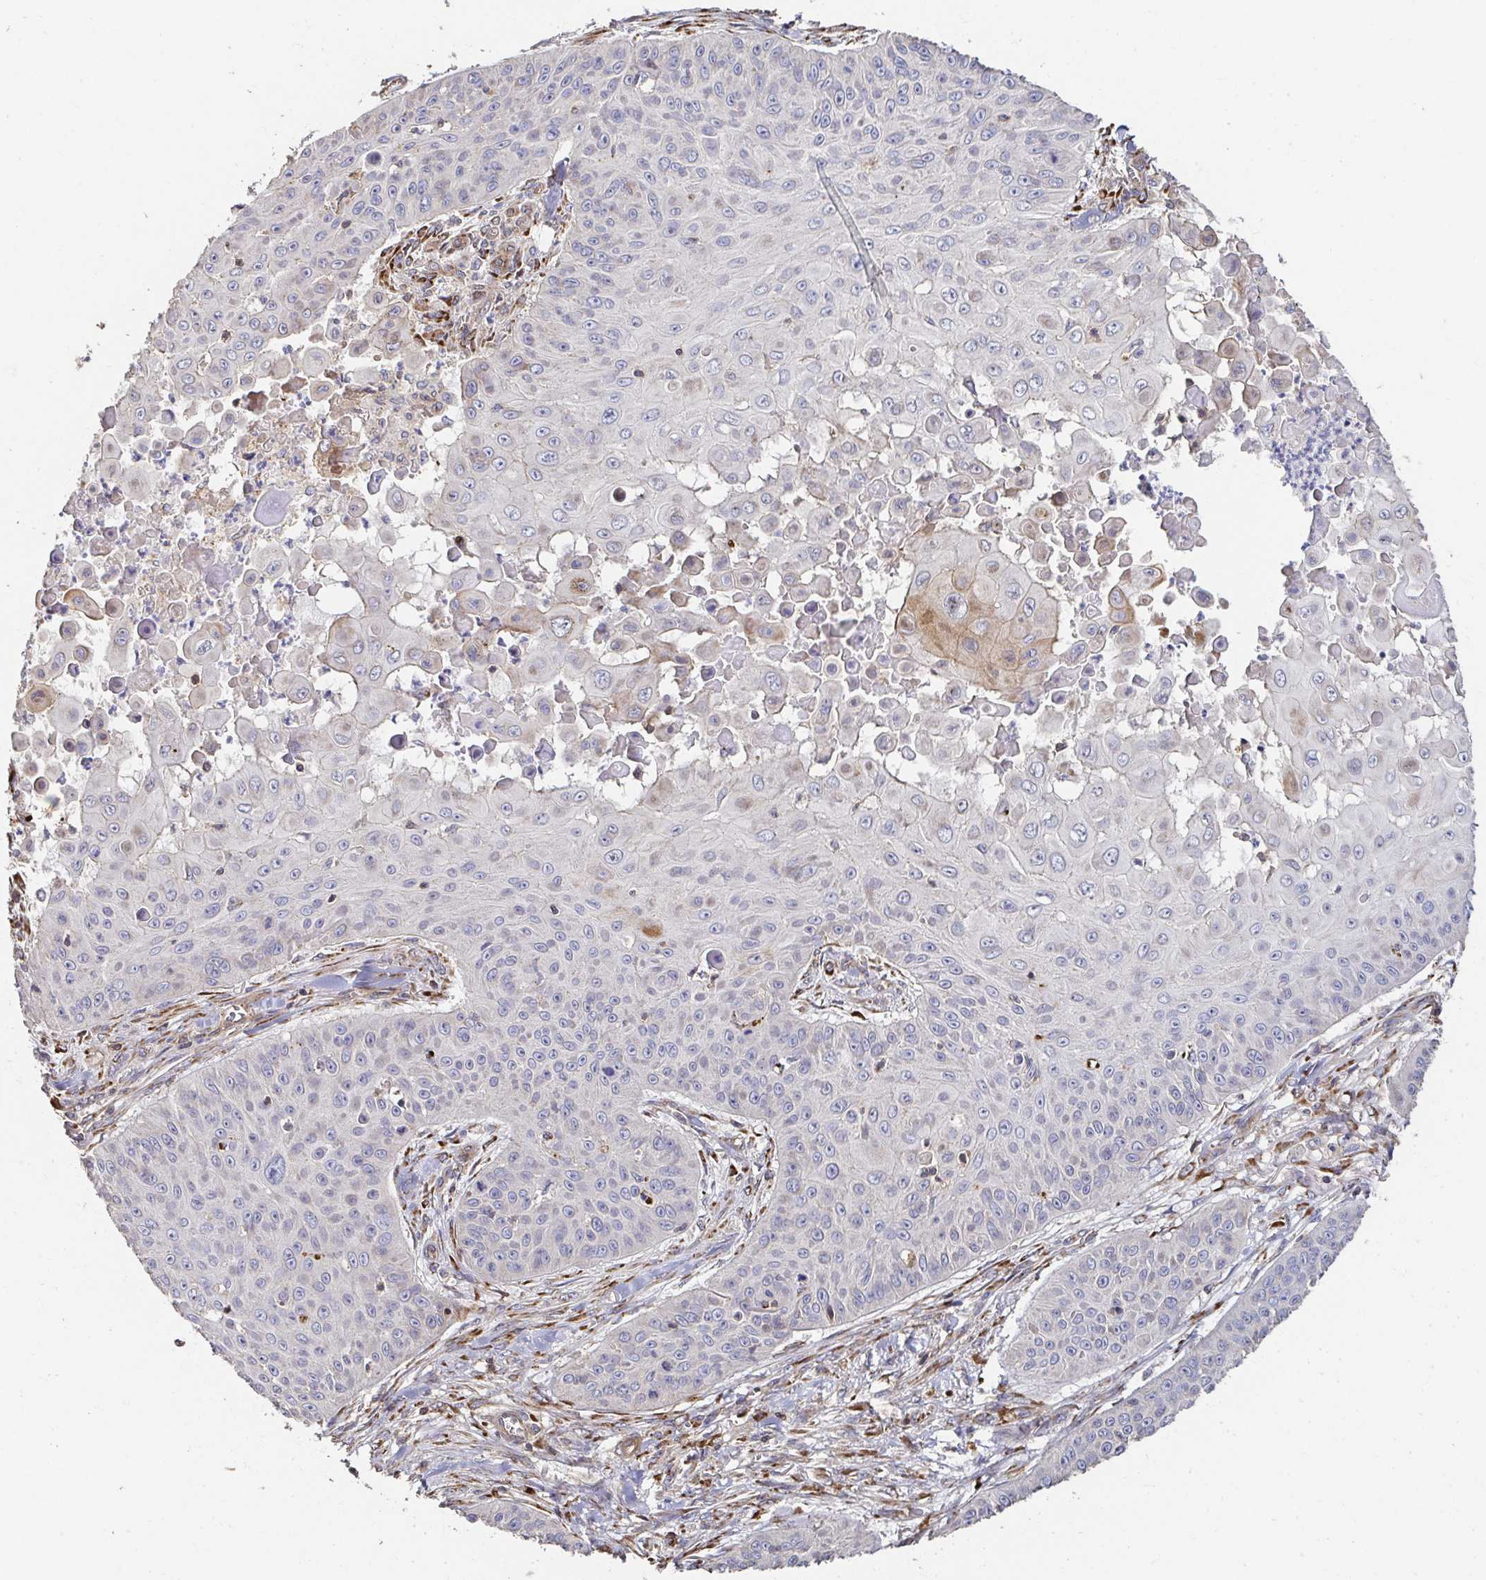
{"staining": {"intensity": "negative", "quantity": "none", "location": "none"}, "tissue": "skin cancer", "cell_type": "Tumor cells", "image_type": "cancer", "snomed": [{"axis": "morphology", "description": "Squamous cell carcinoma, NOS"}, {"axis": "topography", "description": "Skin"}], "caption": "Immunohistochemistry of skin squamous cell carcinoma shows no expression in tumor cells. (DAB (3,3'-diaminobenzidine) immunohistochemistry with hematoxylin counter stain).", "gene": "APBB1", "patient": {"sex": "male", "age": 82}}